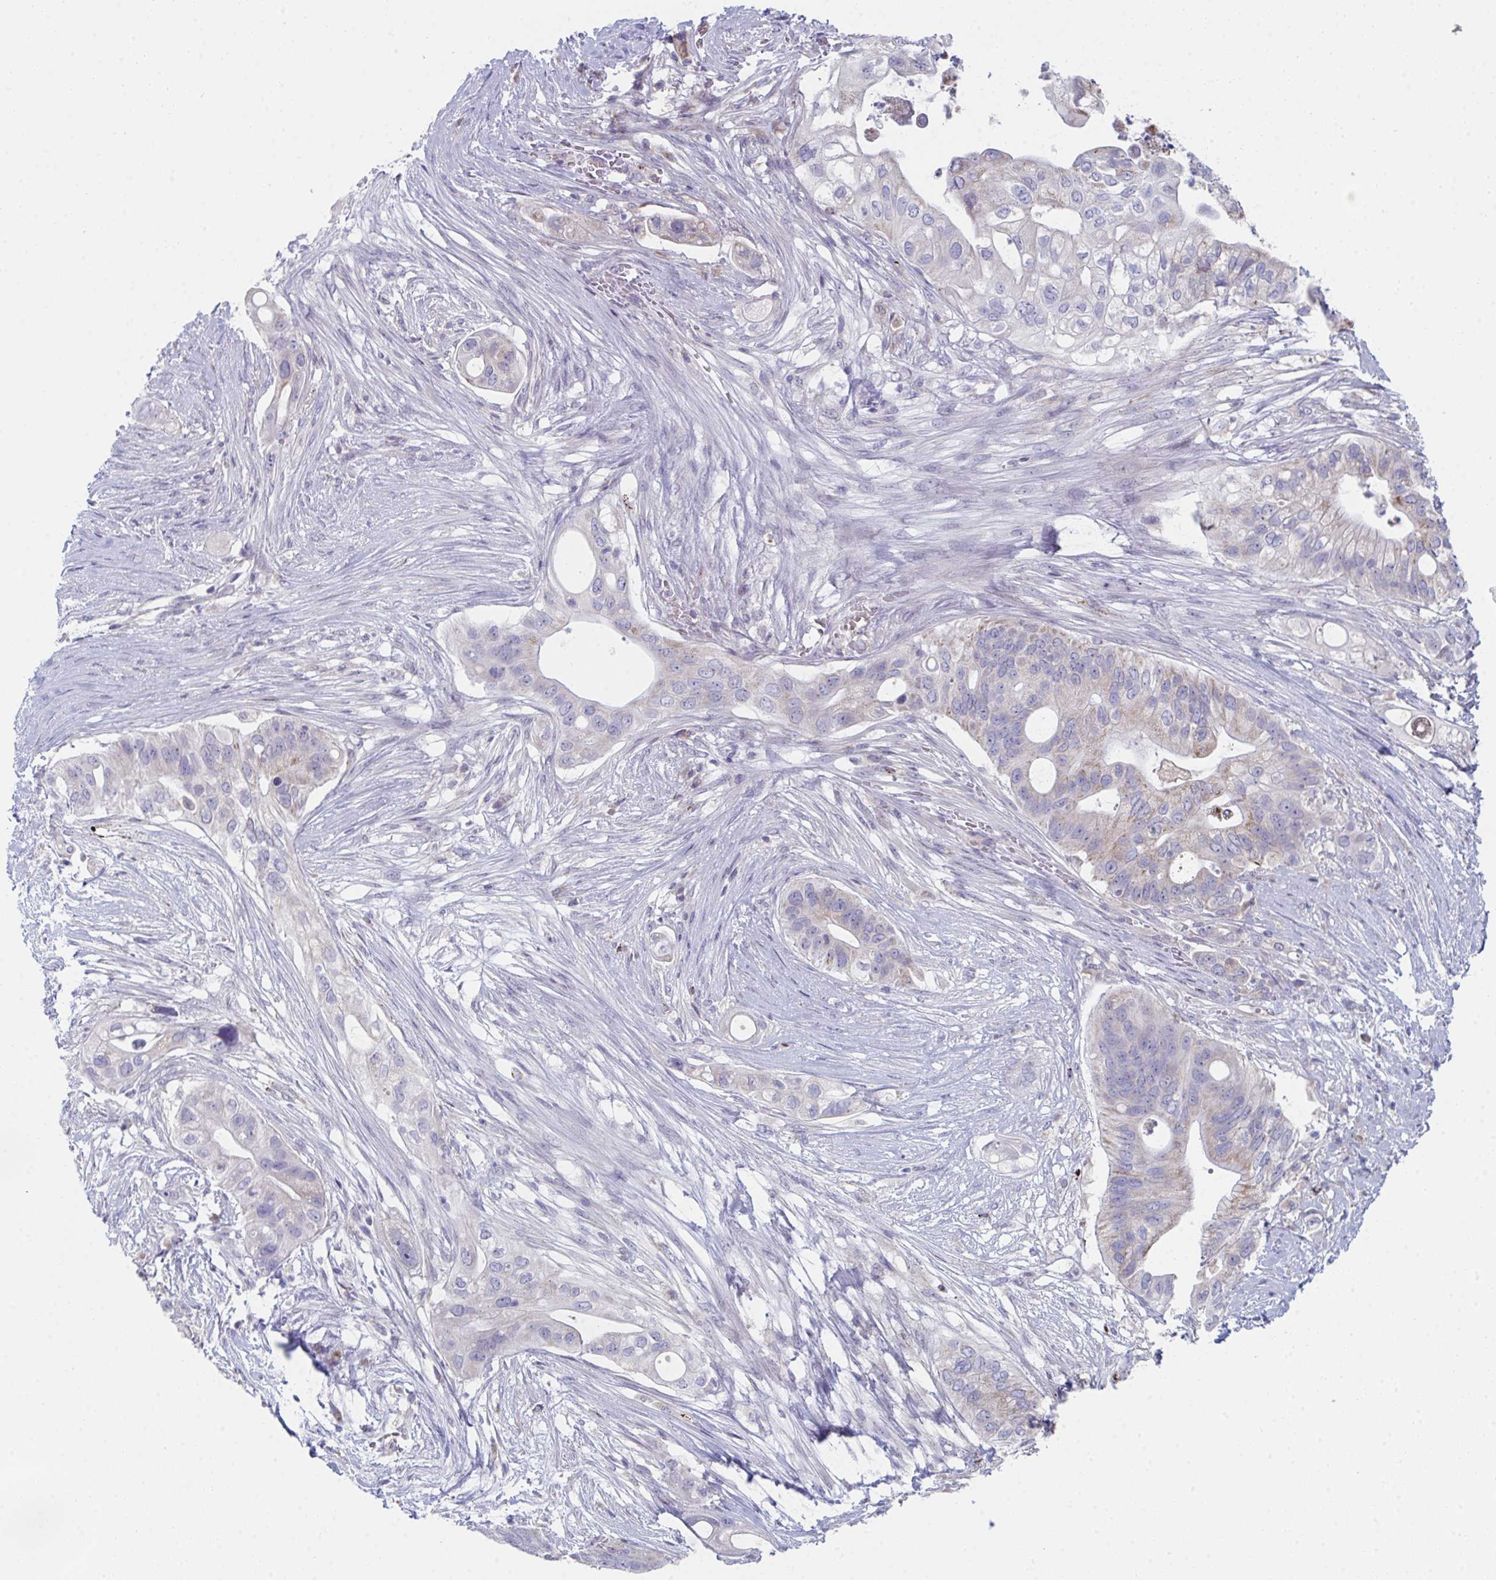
{"staining": {"intensity": "weak", "quantity": "<25%", "location": "cytoplasmic/membranous"}, "tissue": "pancreatic cancer", "cell_type": "Tumor cells", "image_type": "cancer", "snomed": [{"axis": "morphology", "description": "Adenocarcinoma, NOS"}, {"axis": "topography", "description": "Pancreas"}], "caption": "Pancreatic adenocarcinoma stained for a protein using immunohistochemistry displays no expression tumor cells.", "gene": "VWDE", "patient": {"sex": "female", "age": 72}}